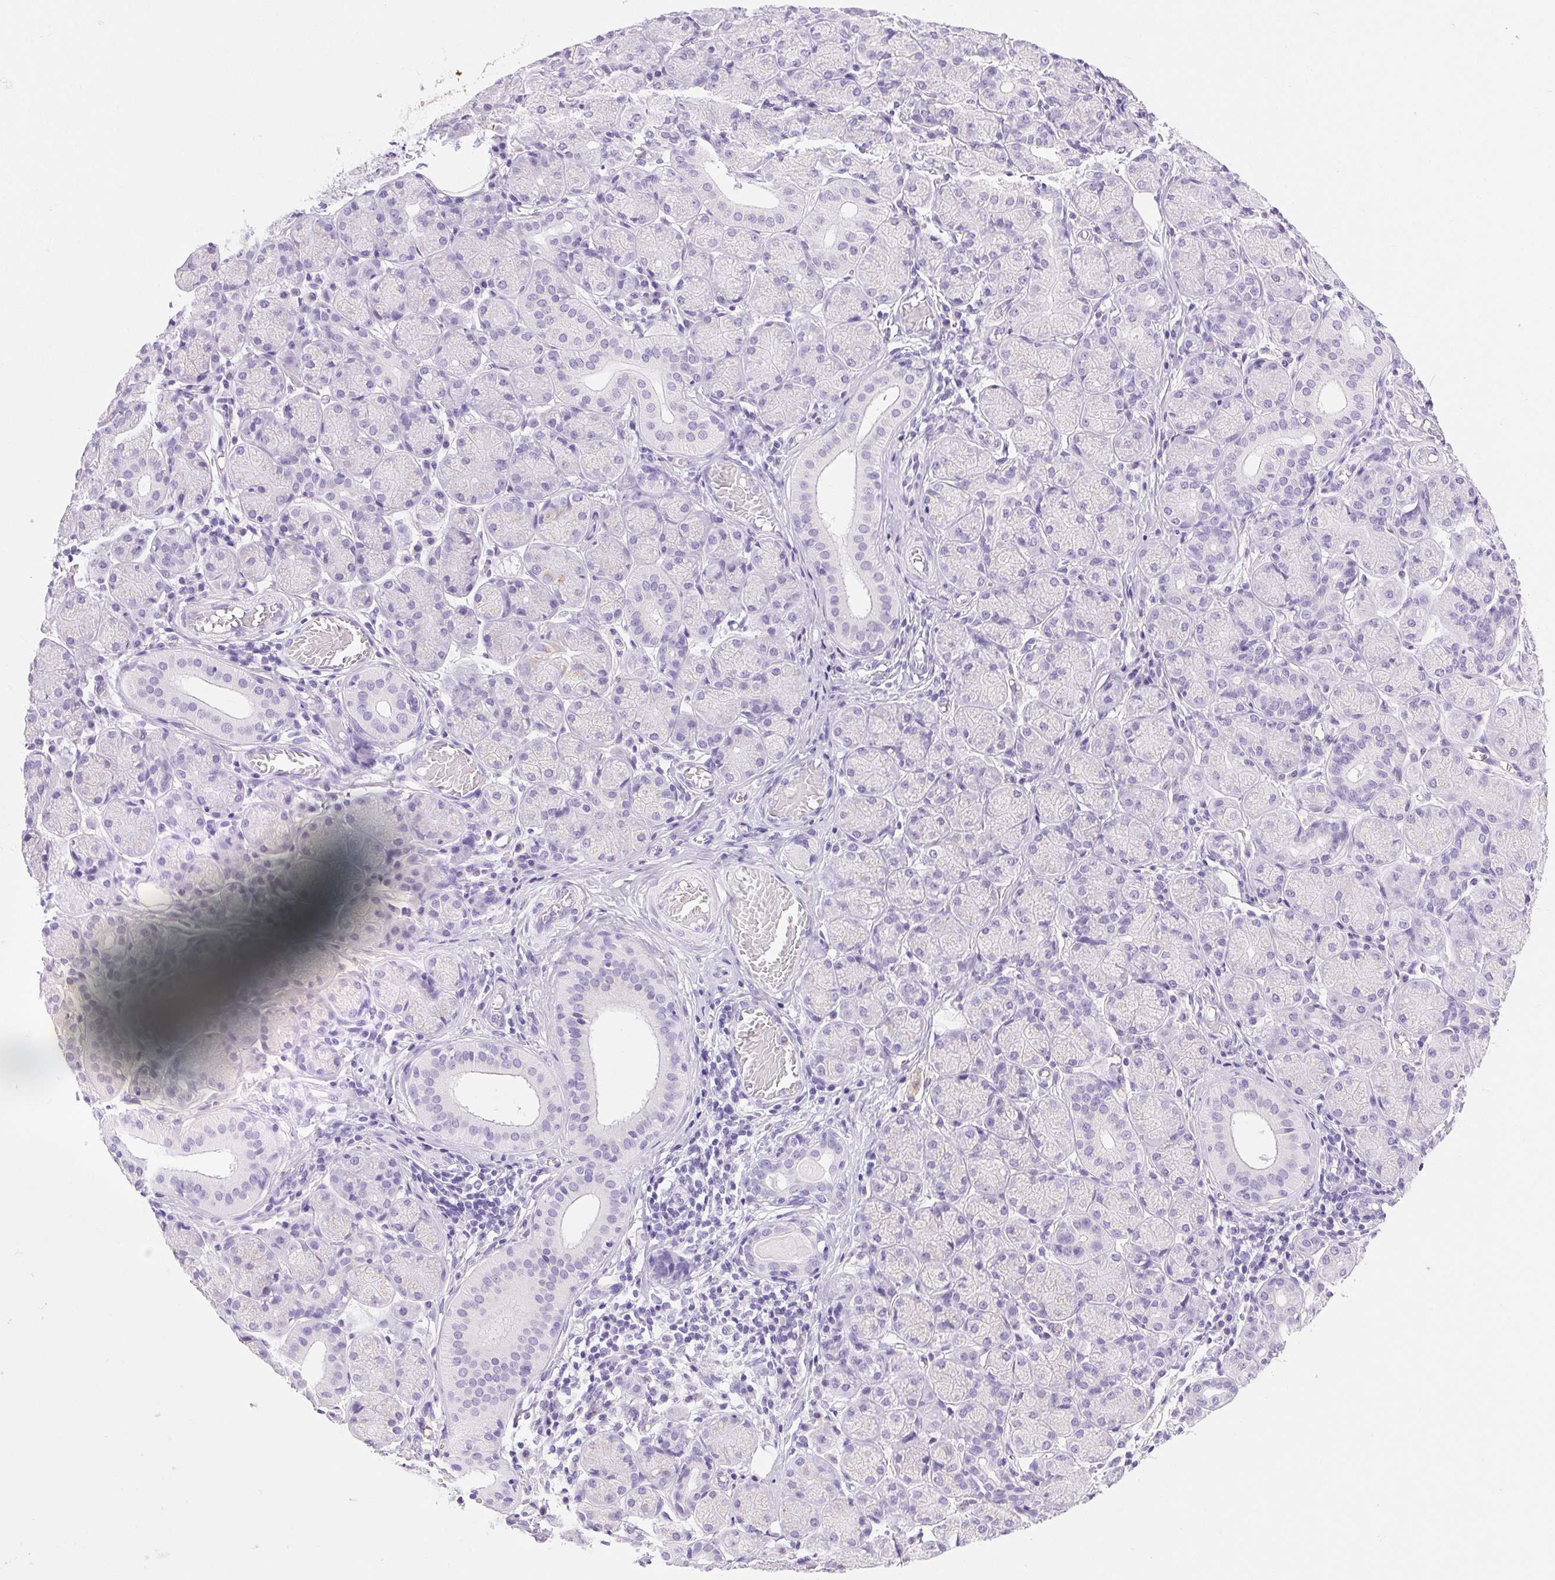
{"staining": {"intensity": "weak", "quantity": "<25%", "location": "cytoplasmic/membranous"}, "tissue": "salivary gland", "cell_type": "Glandular cells", "image_type": "normal", "snomed": [{"axis": "morphology", "description": "Normal tissue, NOS"}, {"axis": "topography", "description": "Salivary gland"}, {"axis": "topography", "description": "Peripheral nerve tissue"}], "caption": "Immunohistochemical staining of unremarkable salivary gland reveals no significant positivity in glandular cells. (DAB immunohistochemistry with hematoxylin counter stain).", "gene": "SERPINB3", "patient": {"sex": "female", "age": 24}}